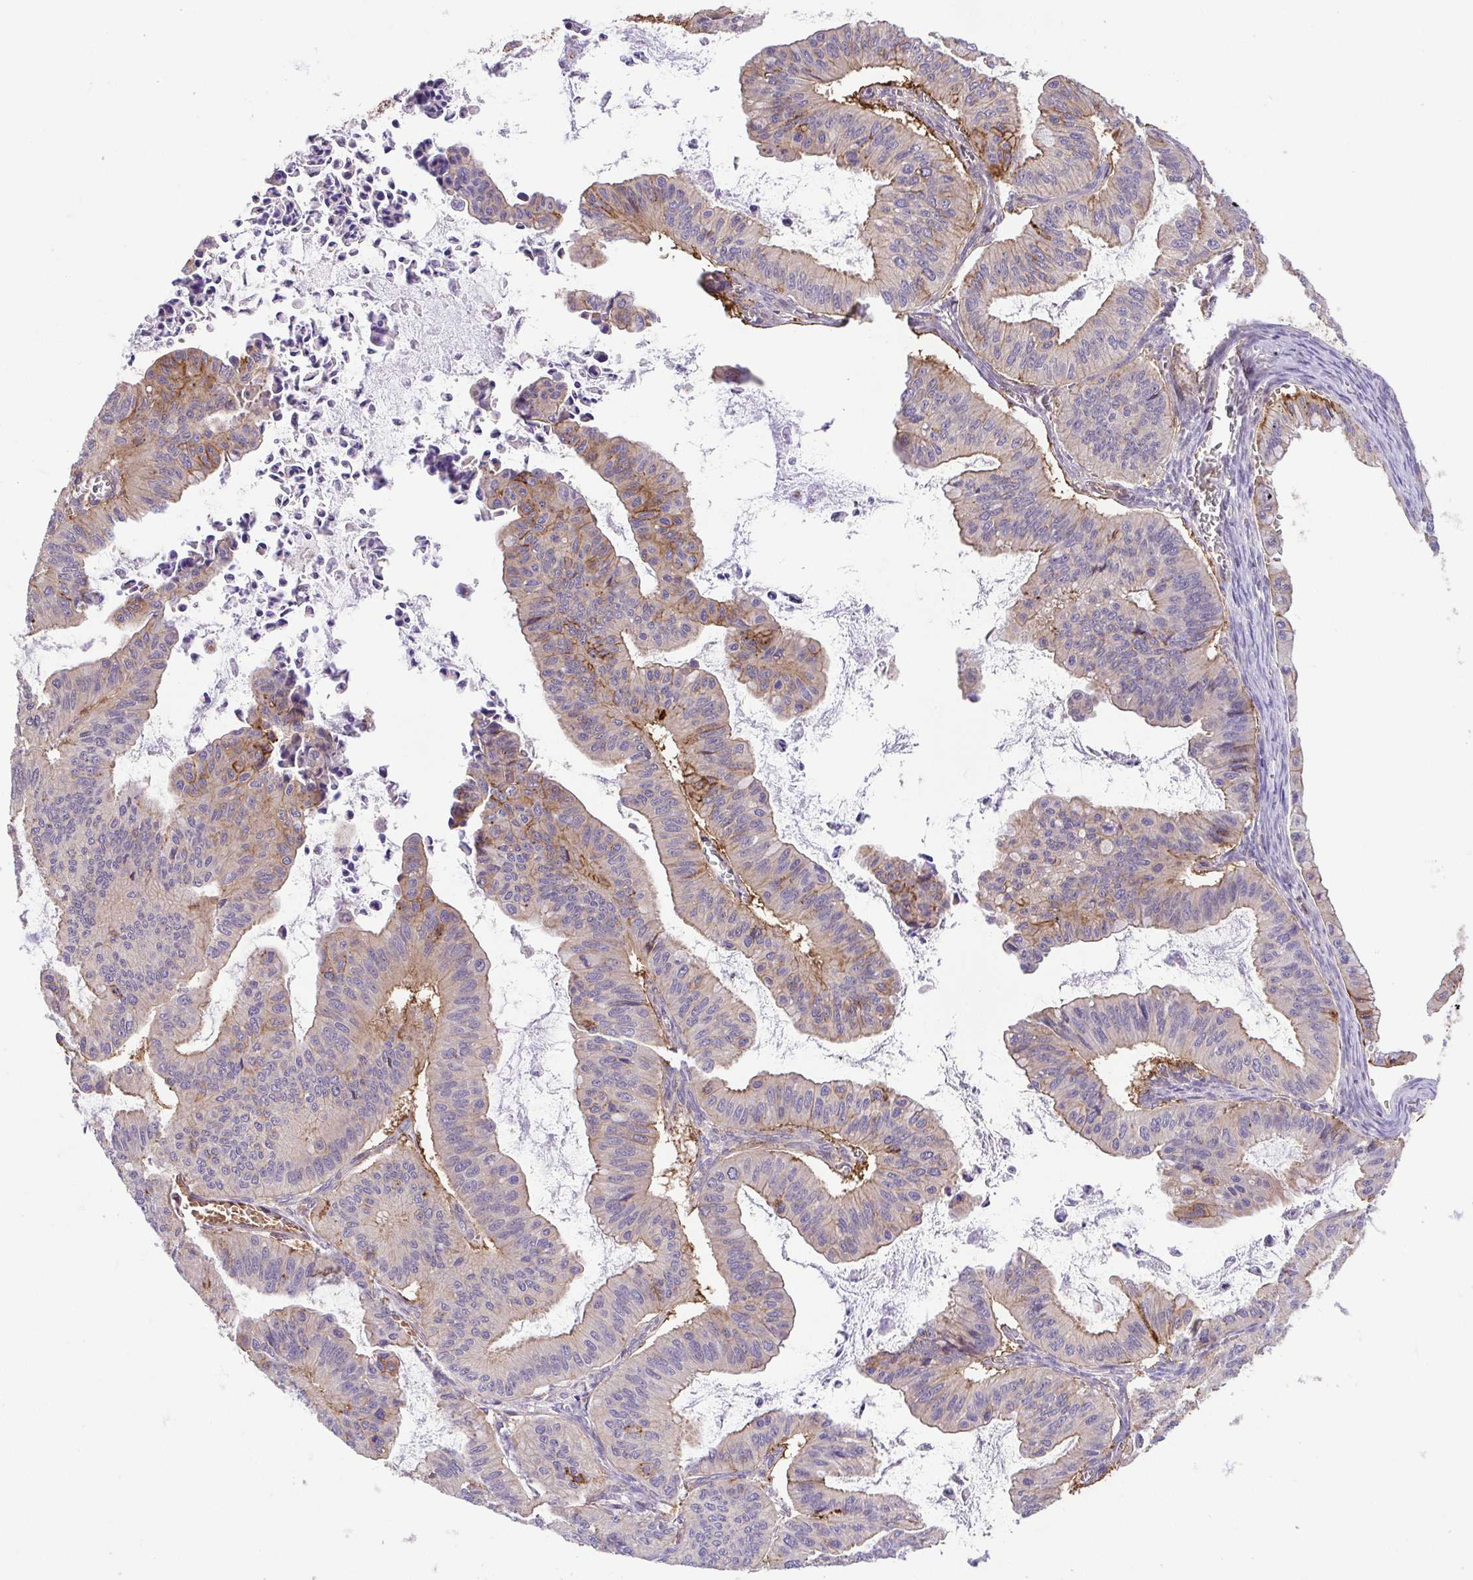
{"staining": {"intensity": "weak", "quantity": "25%-75%", "location": "cytoplasmic/membranous"}, "tissue": "ovarian cancer", "cell_type": "Tumor cells", "image_type": "cancer", "snomed": [{"axis": "morphology", "description": "Cystadenocarcinoma, mucinous, NOS"}, {"axis": "topography", "description": "Ovary"}], "caption": "A low amount of weak cytoplasmic/membranous expression is present in about 25%-75% of tumor cells in ovarian mucinous cystadenocarcinoma tissue.", "gene": "IDE", "patient": {"sex": "female", "age": 72}}